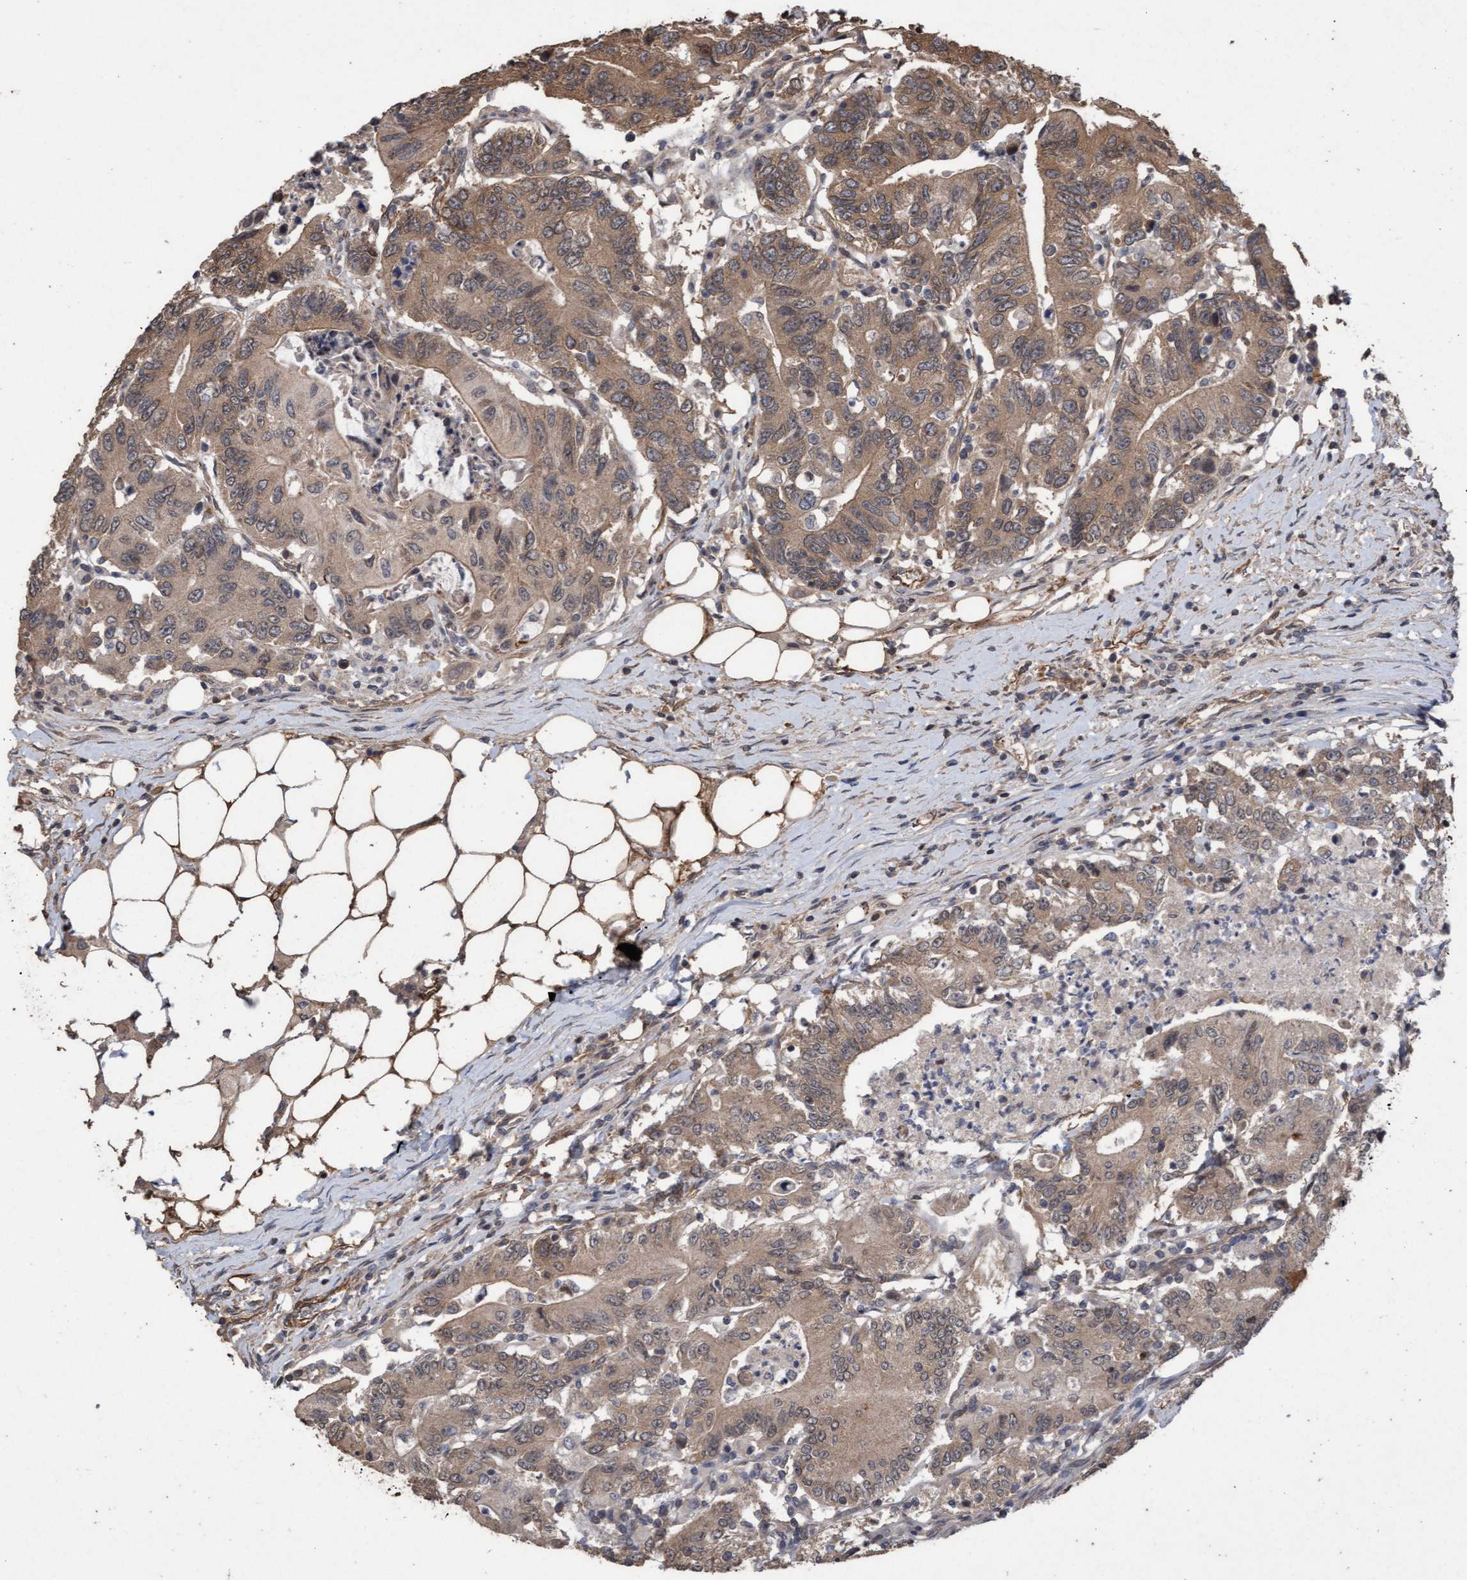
{"staining": {"intensity": "moderate", "quantity": ">75%", "location": "cytoplasmic/membranous"}, "tissue": "colorectal cancer", "cell_type": "Tumor cells", "image_type": "cancer", "snomed": [{"axis": "morphology", "description": "Adenocarcinoma, NOS"}, {"axis": "topography", "description": "Colon"}], "caption": "Immunohistochemical staining of human colorectal cancer reveals medium levels of moderate cytoplasmic/membranous staining in approximately >75% of tumor cells. The protein of interest is shown in brown color, while the nuclei are stained blue.", "gene": "CDC42EP4", "patient": {"sex": "female", "age": 77}}